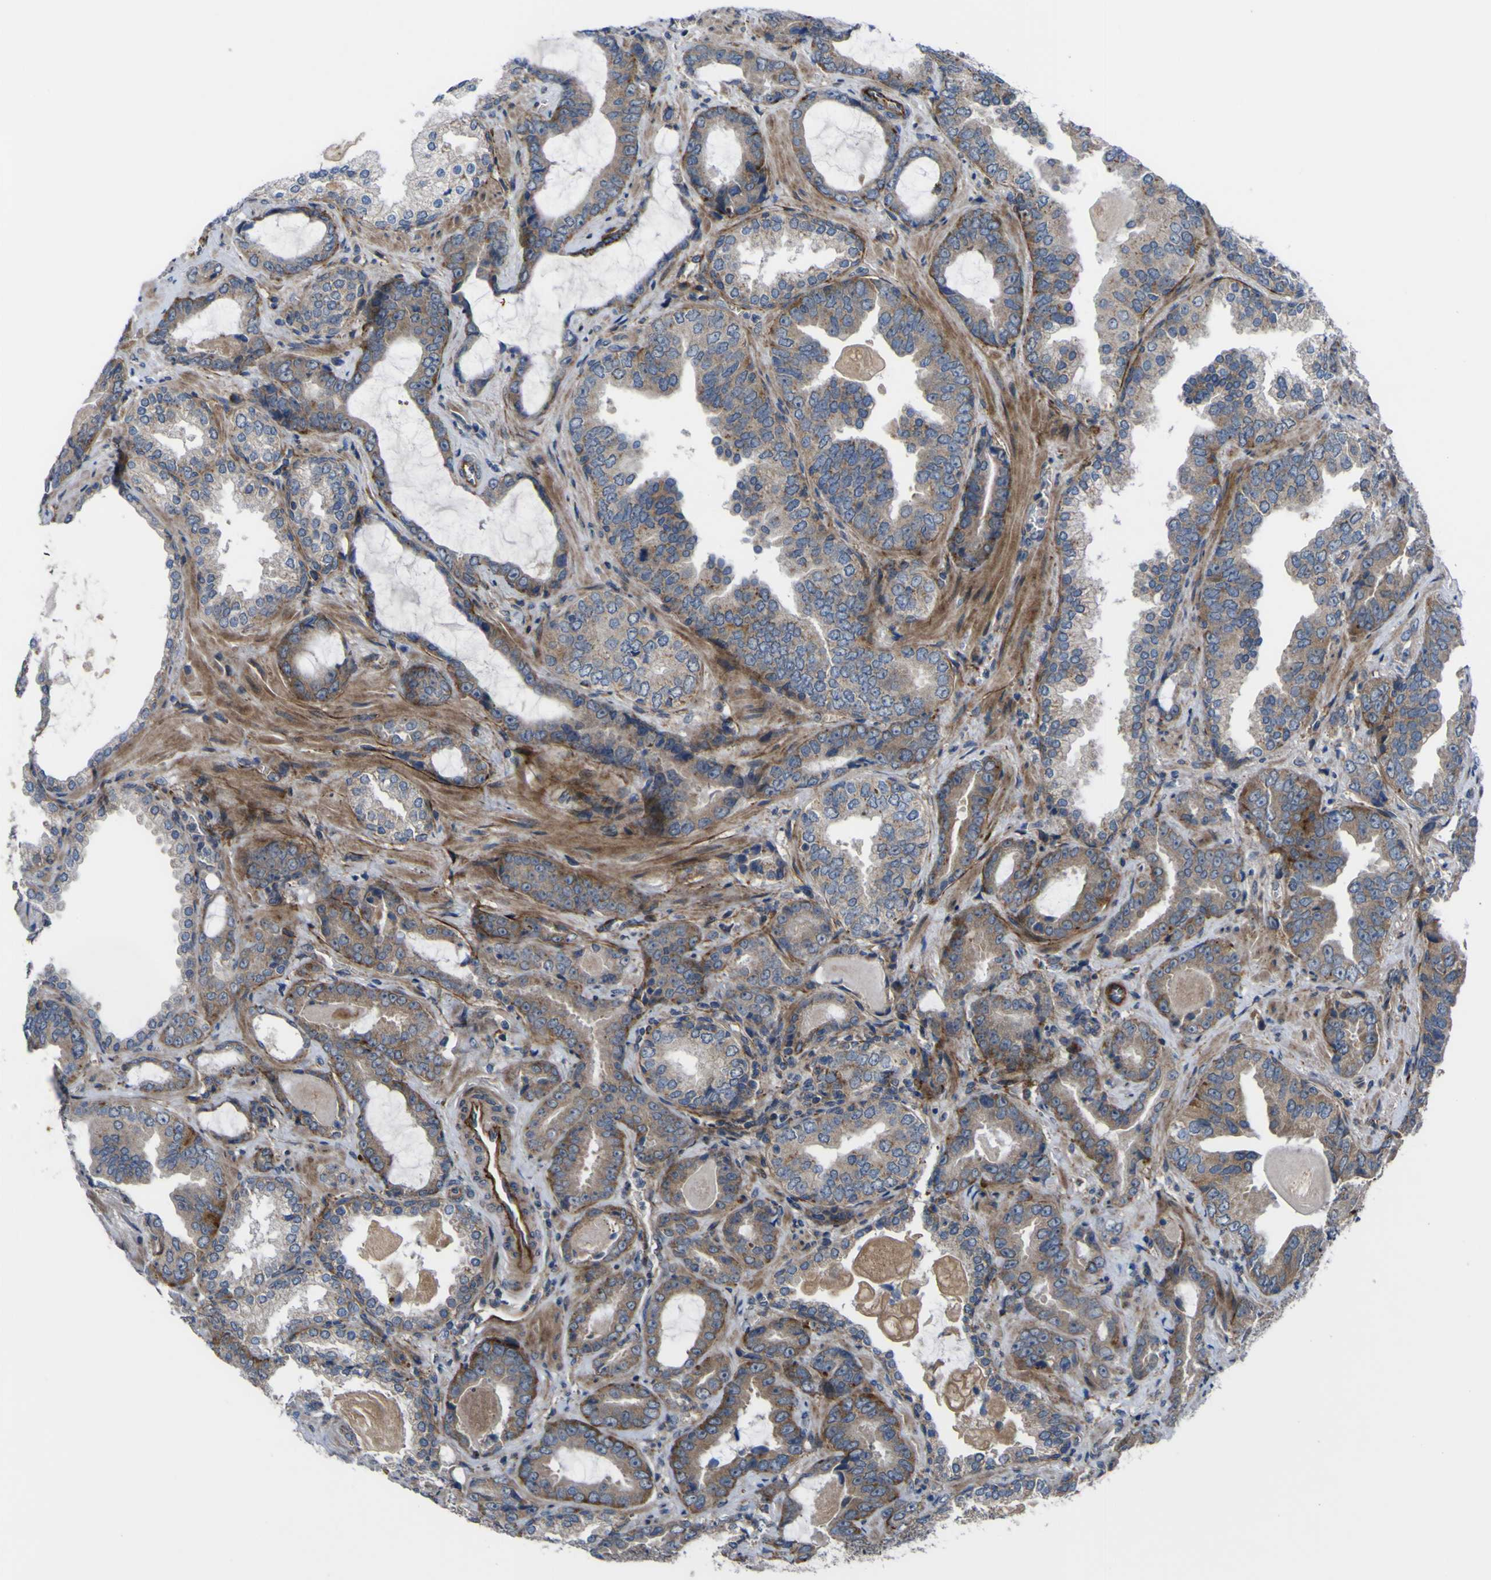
{"staining": {"intensity": "moderate", "quantity": "<25%", "location": "cytoplasmic/membranous"}, "tissue": "prostate cancer", "cell_type": "Tumor cells", "image_type": "cancer", "snomed": [{"axis": "morphology", "description": "Adenocarcinoma, Low grade"}, {"axis": "topography", "description": "Prostate"}], "caption": "Immunohistochemical staining of human adenocarcinoma (low-grade) (prostate) exhibits low levels of moderate cytoplasmic/membranous expression in approximately <25% of tumor cells. Ihc stains the protein of interest in brown and the nuclei are stained blue.", "gene": "GPLD1", "patient": {"sex": "male", "age": 60}}